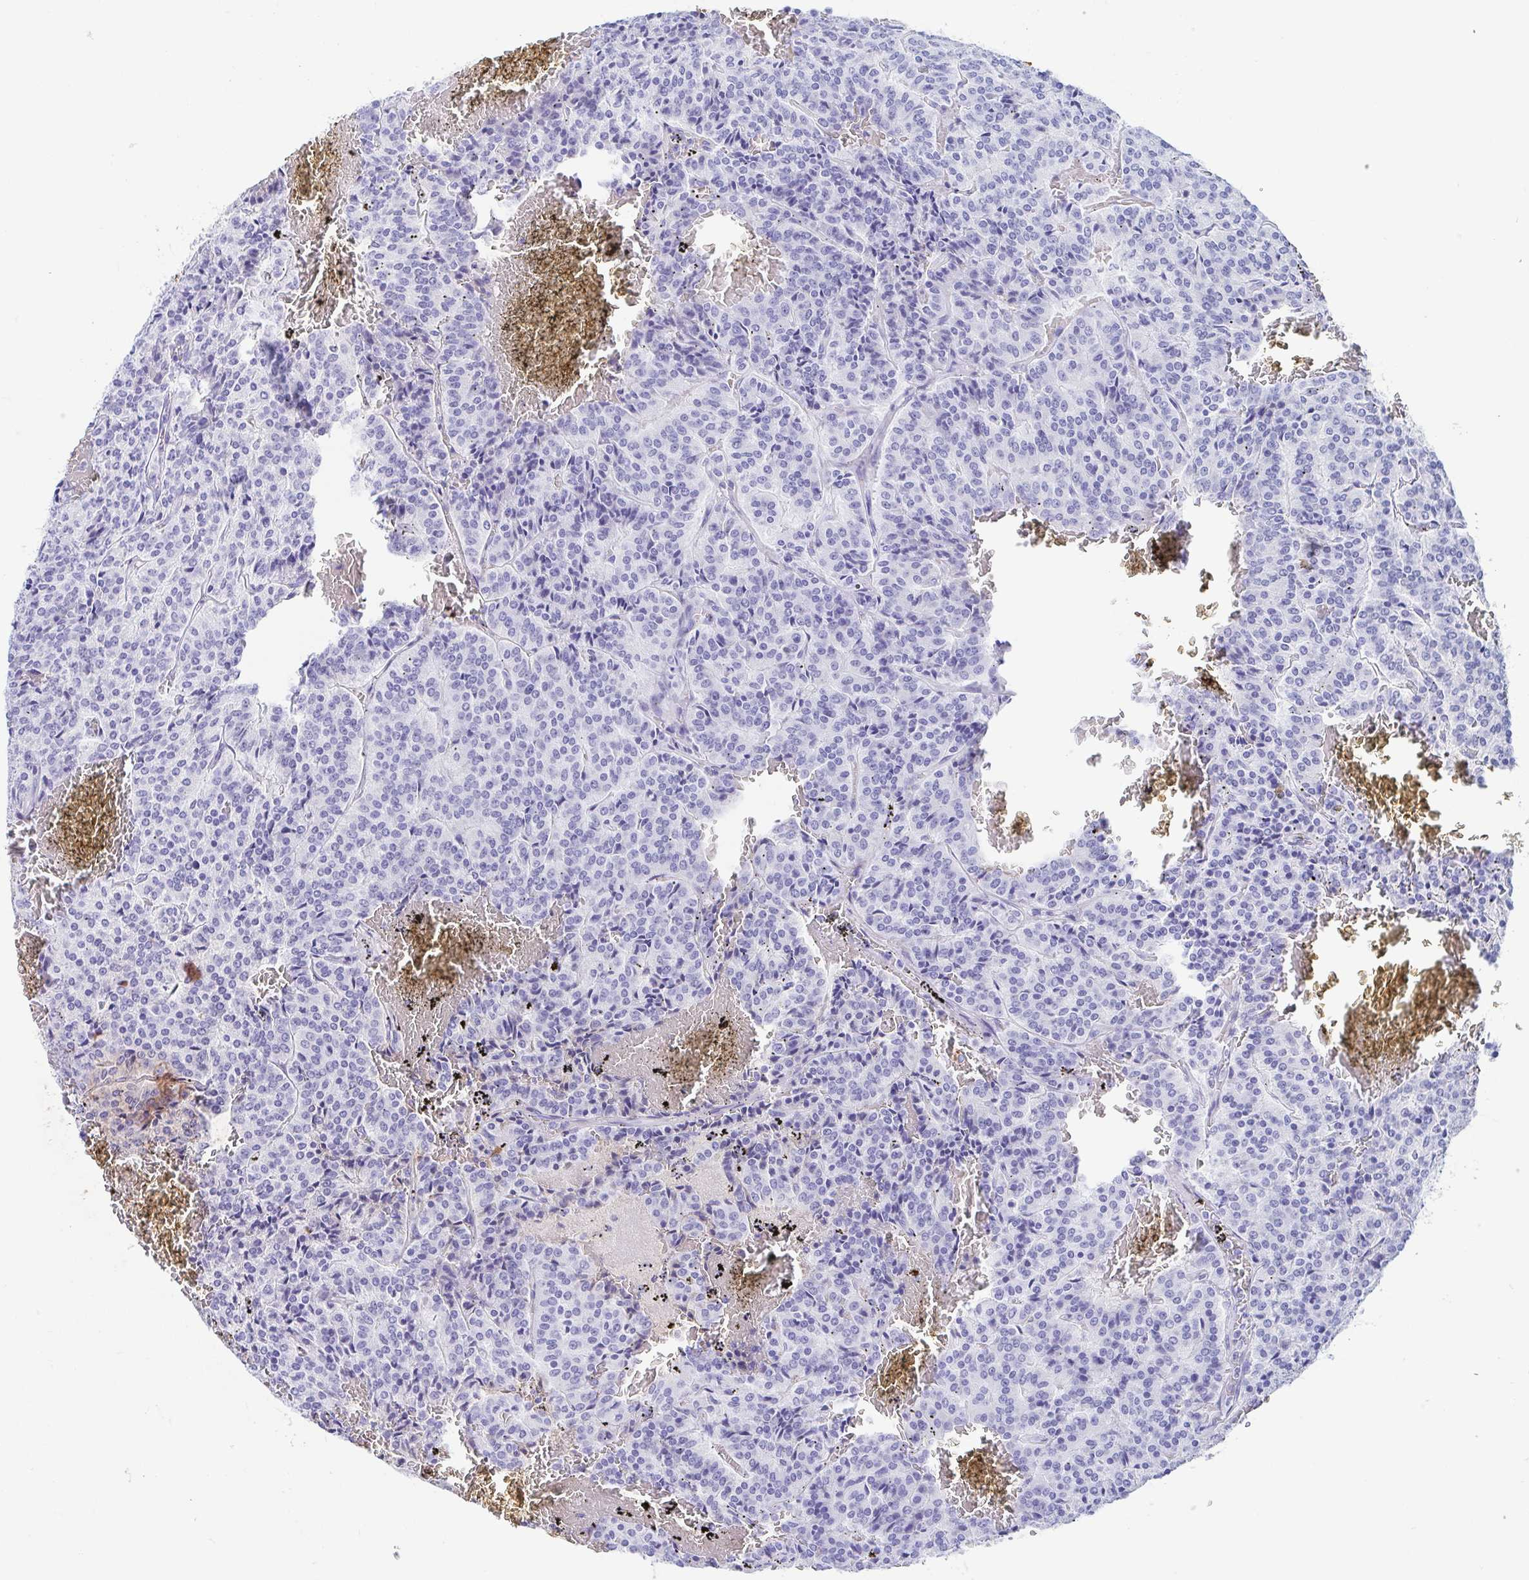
{"staining": {"intensity": "negative", "quantity": "none", "location": "none"}, "tissue": "carcinoid", "cell_type": "Tumor cells", "image_type": "cancer", "snomed": [{"axis": "morphology", "description": "Carcinoid, malignant, NOS"}, {"axis": "topography", "description": "Lung"}], "caption": "Immunohistochemical staining of carcinoid shows no significant positivity in tumor cells.", "gene": "GKN1", "patient": {"sex": "male", "age": 70}}